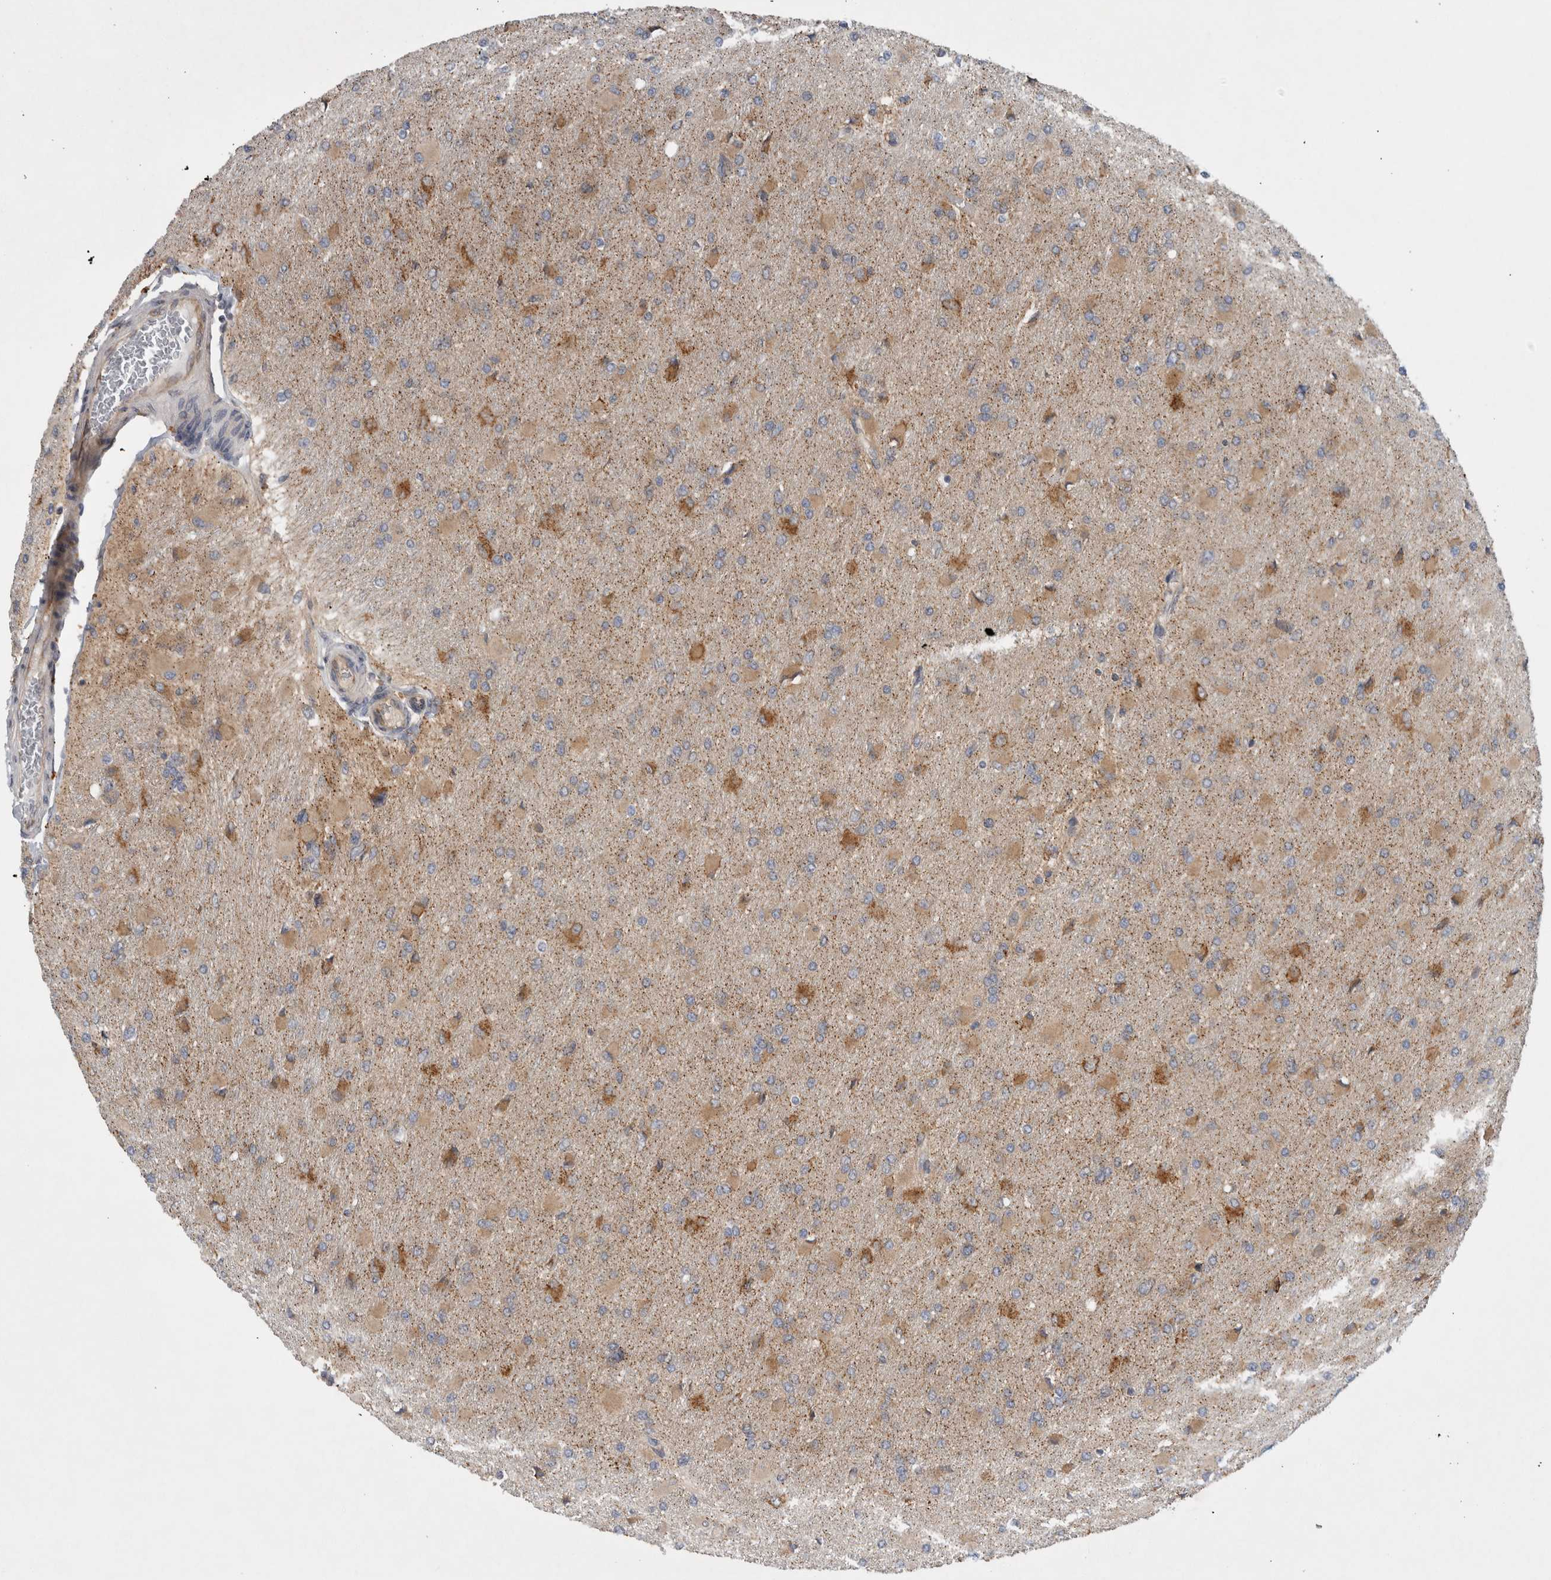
{"staining": {"intensity": "moderate", "quantity": "25%-75%", "location": "cytoplasmic/membranous"}, "tissue": "glioma", "cell_type": "Tumor cells", "image_type": "cancer", "snomed": [{"axis": "morphology", "description": "Glioma, malignant, High grade"}, {"axis": "topography", "description": "Cerebral cortex"}], "caption": "Tumor cells display medium levels of moderate cytoplasmic/membranous staining in about 25%-75% of cells in malignant glioma (high-grade).", "gene": "PDCD2", "patient": {"sex": "female", "age": 36}}